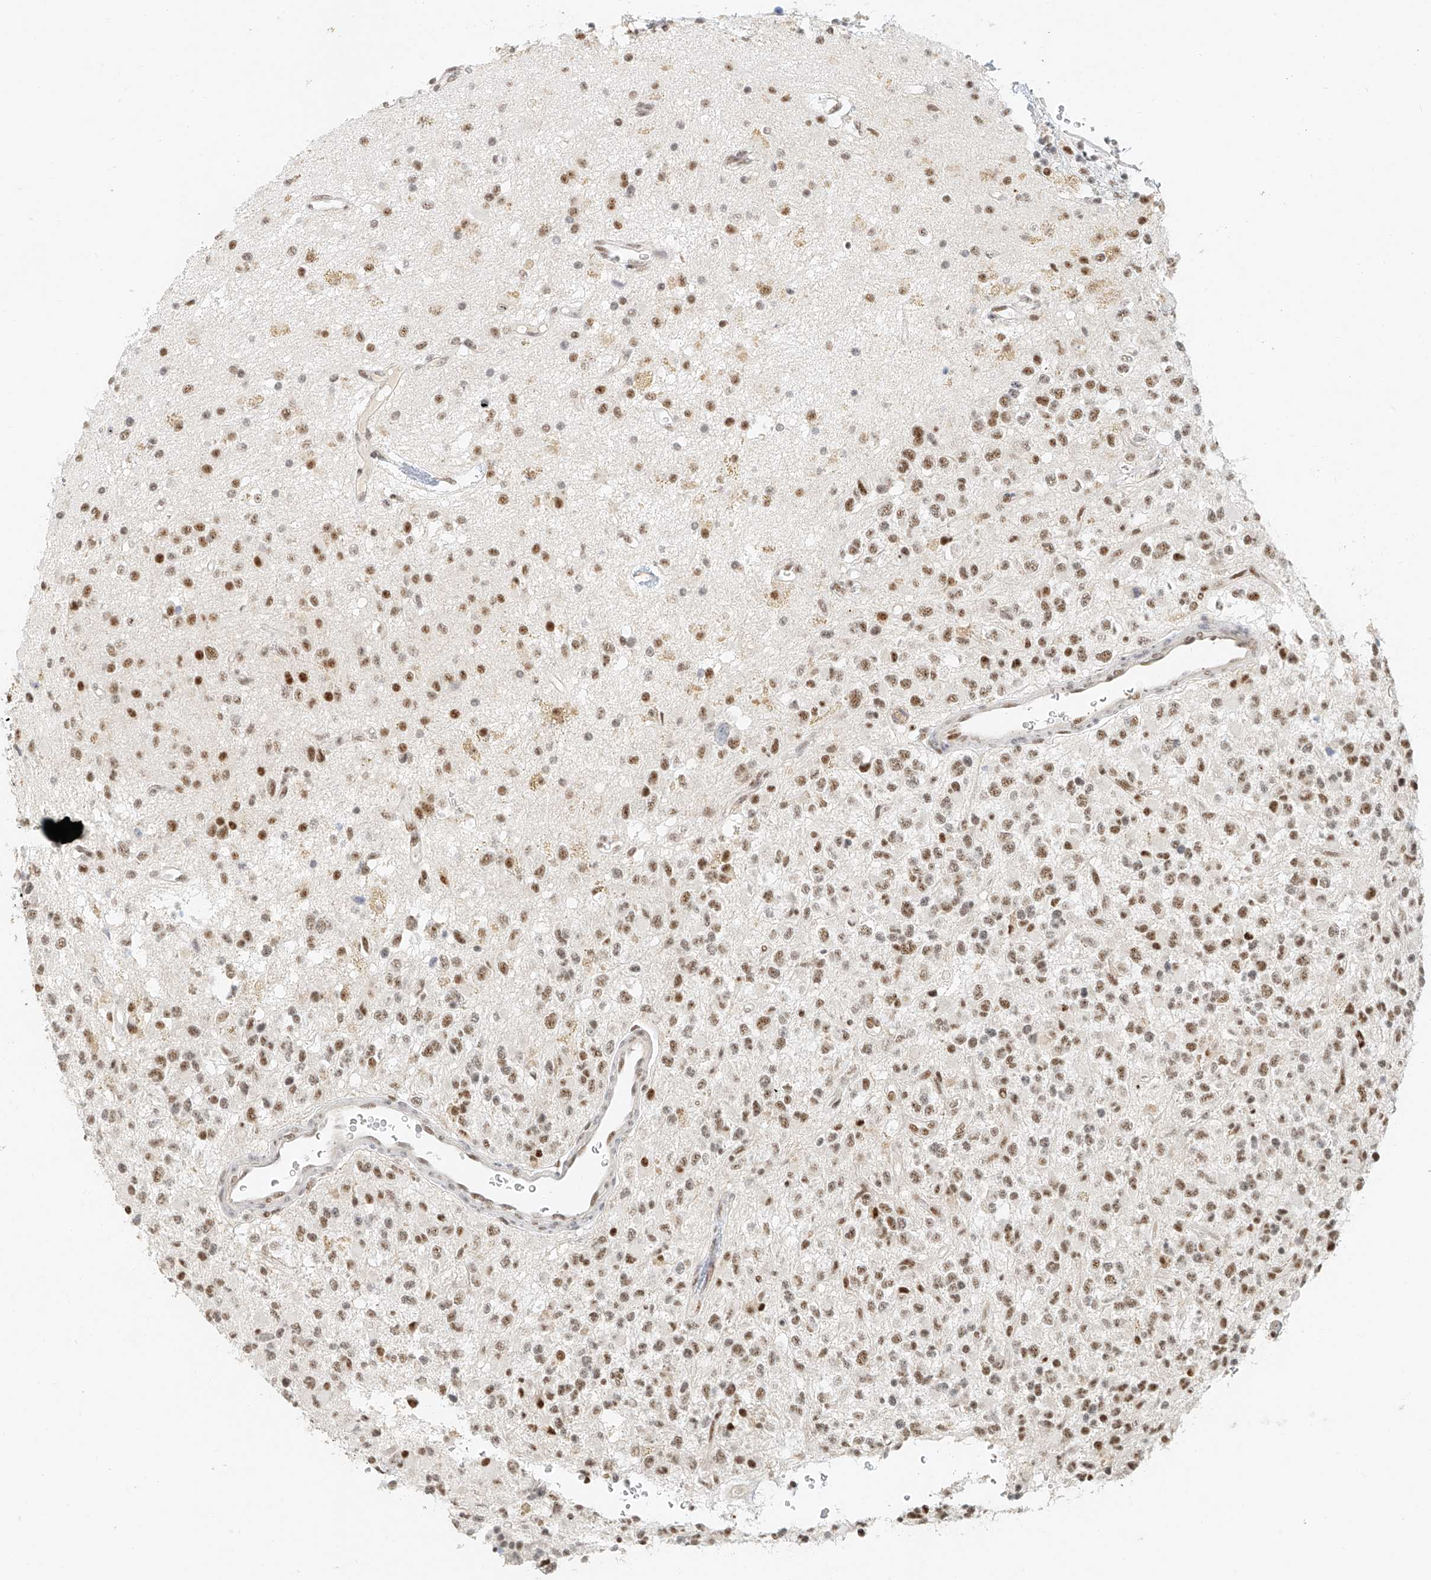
{"staining": {"intensity": "moderate", "quantity": ">75%", "location": "nuclear"}, "tissue": "glioma", "cell_type": "Tumor cells", "image_type": "cancer", "snomed": [{"axis": "morphology", "description": "Glioma, malignant, High grade"}, {"axis": "topography", "description": "Brain"}], "caption": "IHC micrograph of human malignant high-grade glioma stained for a protein (brown), which reveals medium levels of moderate nuclear expression in approximately >75% of tumor cells.", "gene": "CXorf58", "patient": {"sex": "male", "age": 34}}